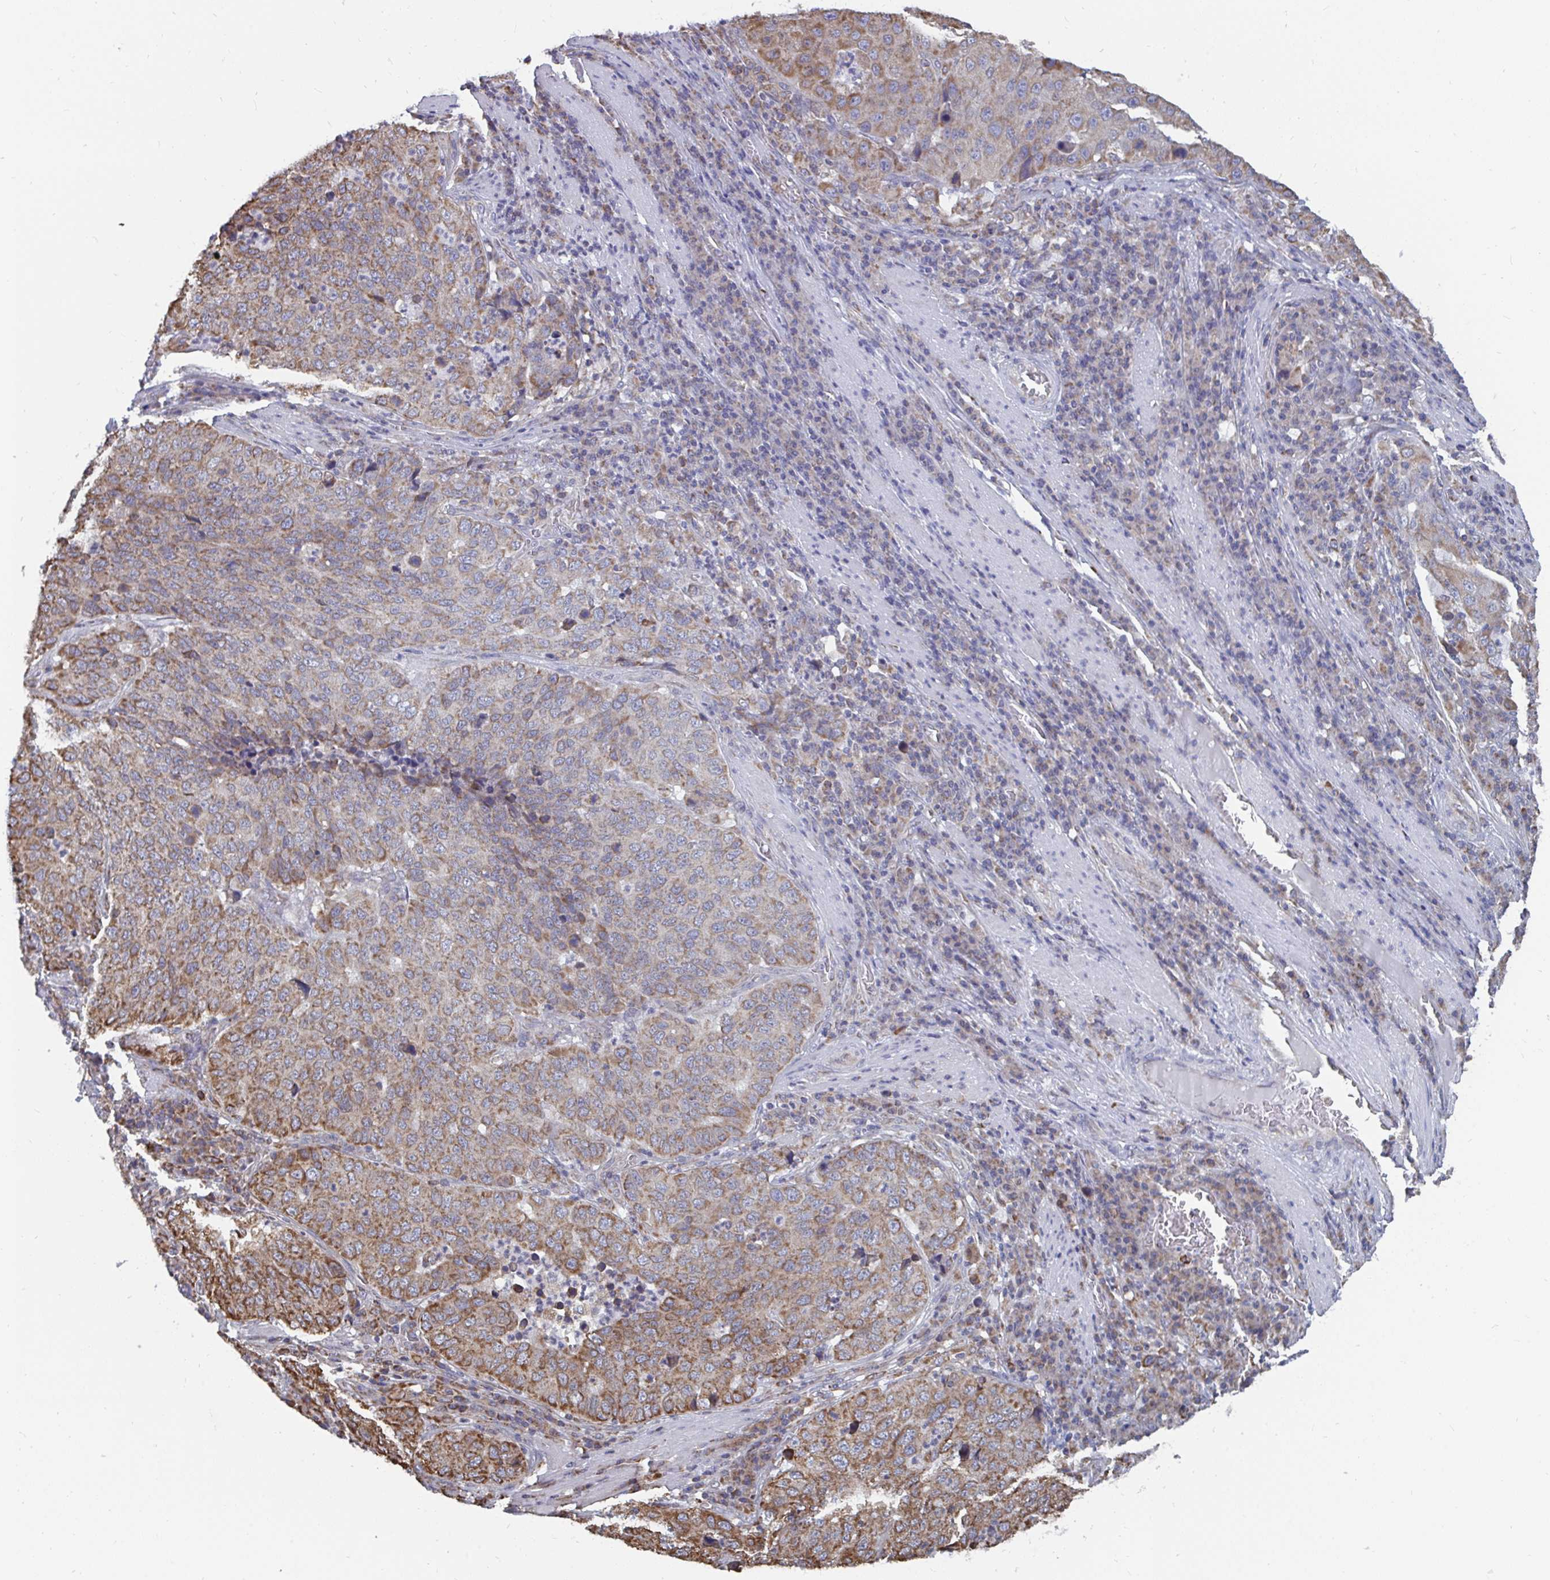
{"staining": {"intensity": "moderate", "quantity": ">75%", "location": "cytoplasmic/membranous"}, "tissue": "stomach cancer", "cell_type": "Tumor cells", "image_type": "cancer", "snomed": [{"axis": "morphology", "description": "Adenocarcinoma, NOS"}, {"axis": "topography", "description": "Stomach"}], "caption": "A histopathology image showing moderate cytoplasmic/membranous staining in approximately >75% of tumor cells in adenocarcinoma (stomach), as visualized by brown immunohistochemical staining.", "gene": "ELAVL1", "patient": {"sex": "male", "age": 71}}